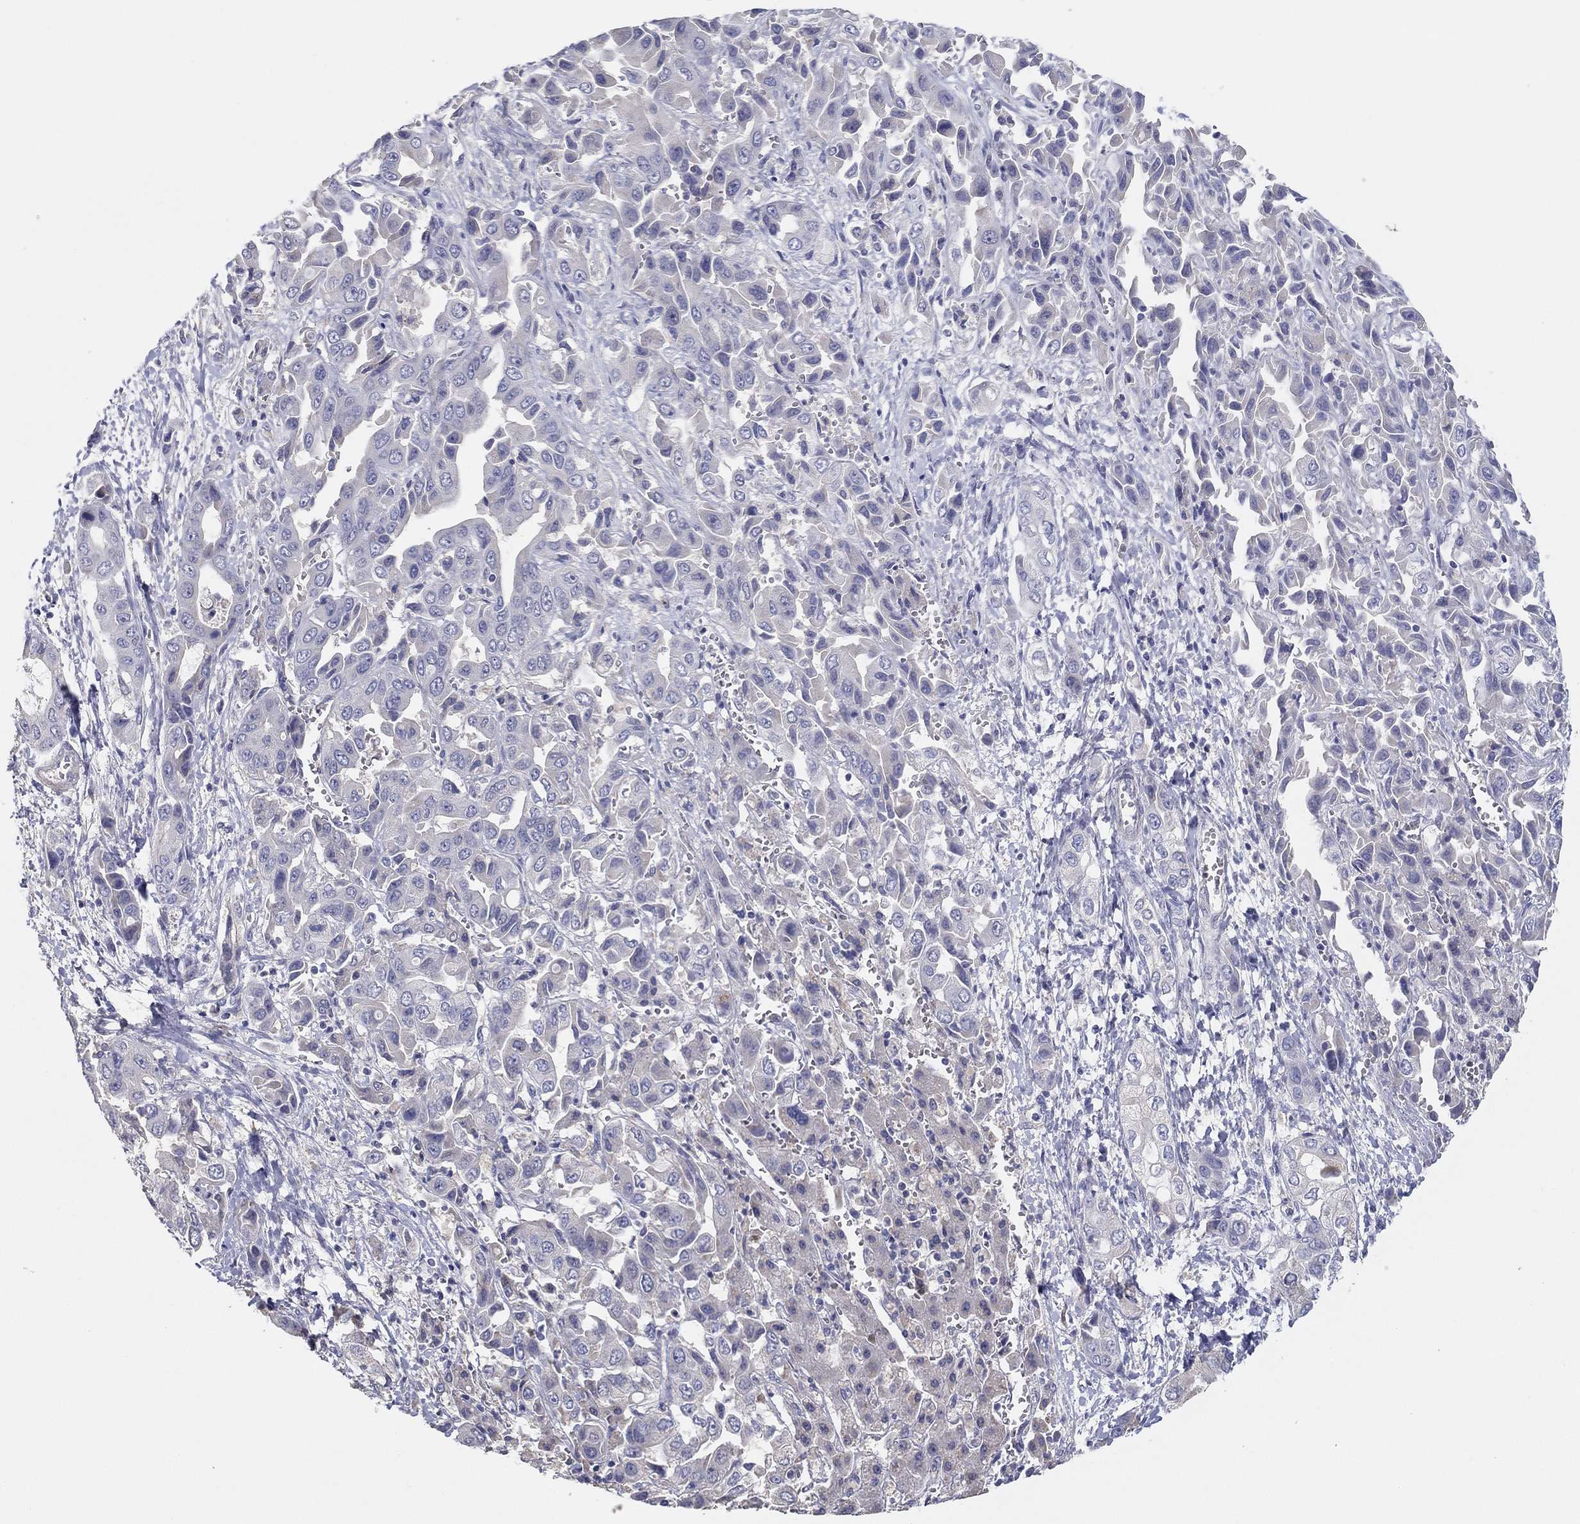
{"staining": {"intensity": "negative", "quantity": "none", "location": "none"}, "tissue": "liver cancer", "cell_type": "Tumor cells", "image_type": "cancer", "snomed": [{"axis": "morphology", "description": "Cholangiocarcinoma"}, {"axis": "topography", "description": "Liver"}], "caption": "A histopathology image of cholangiocarcinoma (liver) stained for a protein demonstrates no brown staining in tumor cells.", "gene": "DOCK3", "patient": {"sex": "female", "age": 52}}